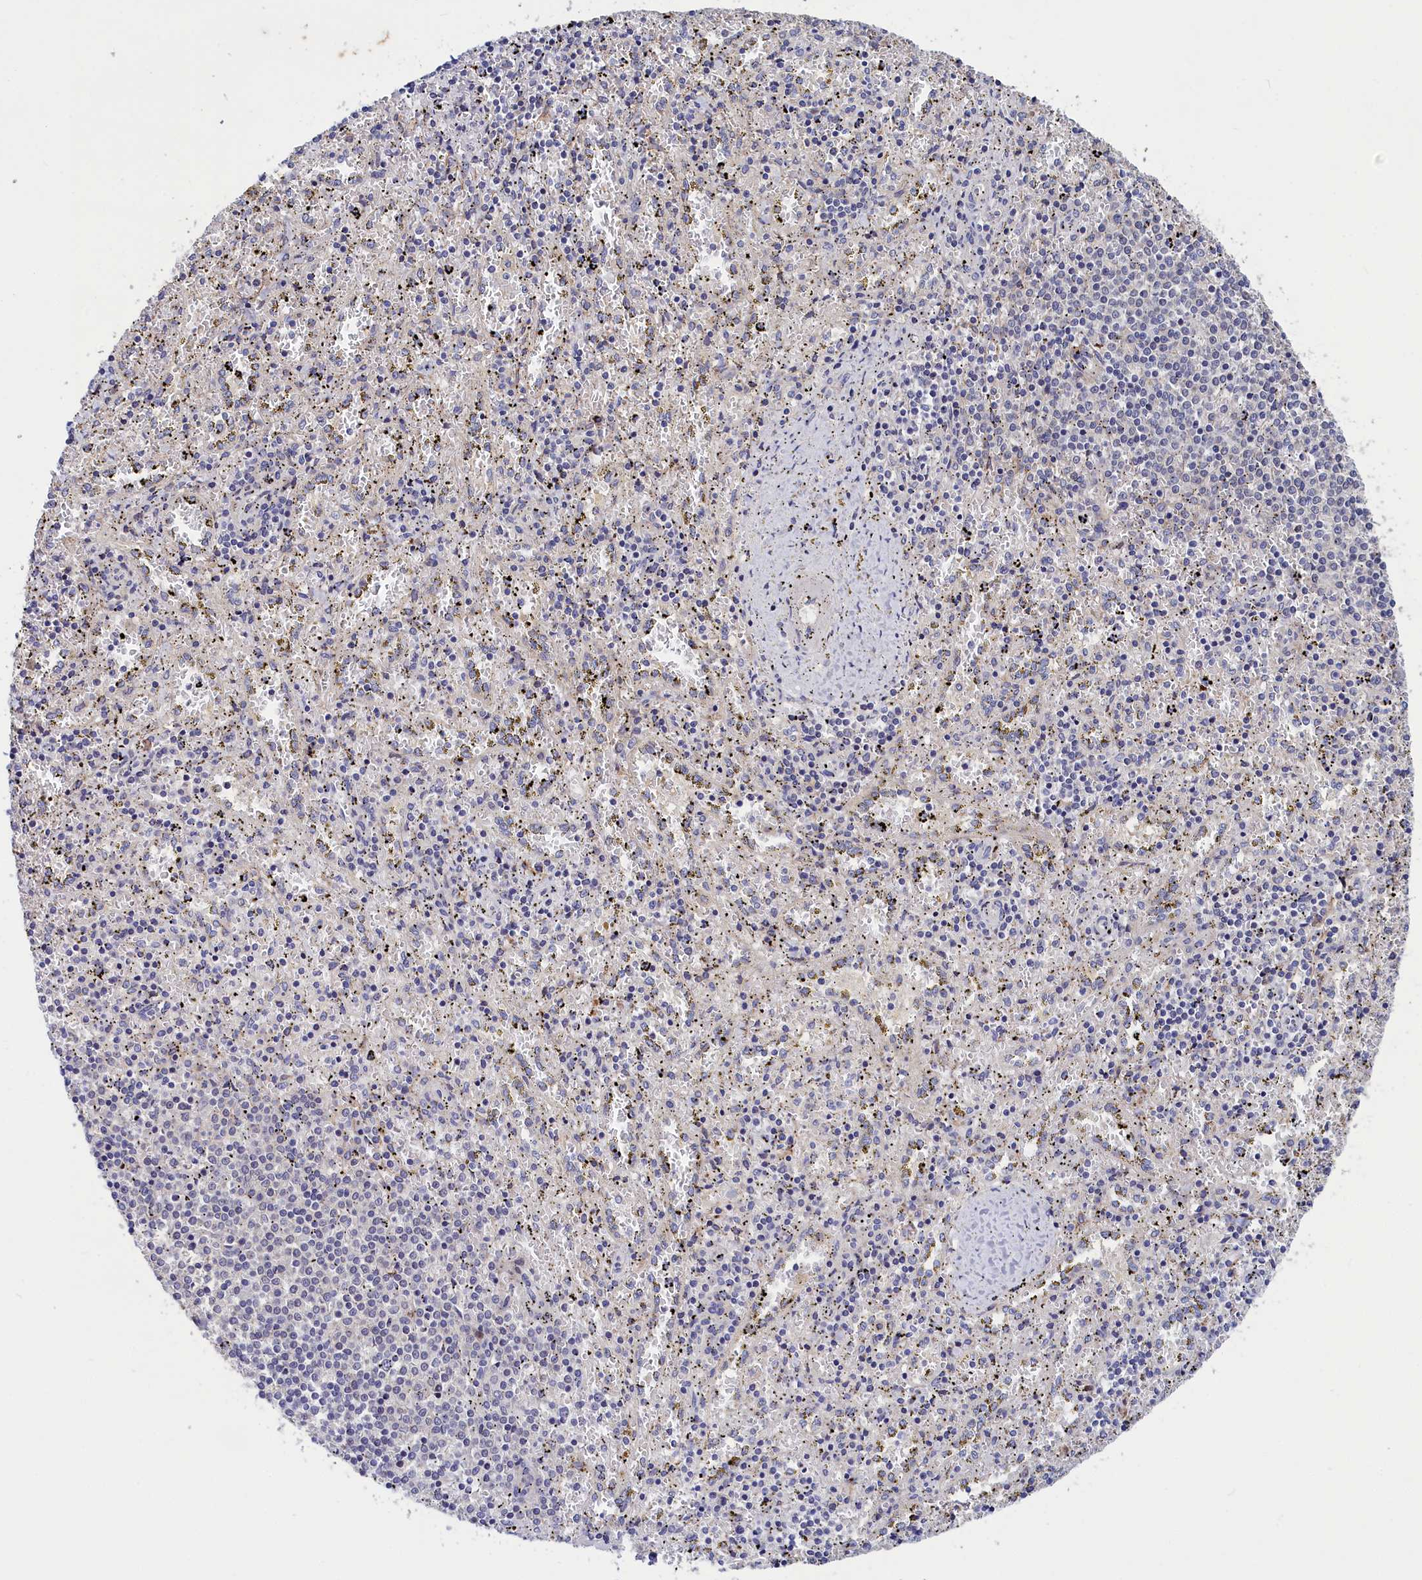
{"staining": {"intensity": "negative", "quantity": "none", "location": "none"}, "tissue": "spleen", "cell_type": "Cells in red pulp", "image_type": "normal", "snomed": [{"axis": "morphology", "description": "Normal tissue, NOS"}, {"axis": "topography", "description": "Spleen"}], "caption": "An immunohistochemistry (IHC) histopathology image of unremarkable spleen is shown. There is no staining in cells in red pulp of spleen. Nuclei are stained in blue.", "gene": "CRACD", "patient": {"sex": "male", "age": 11}}